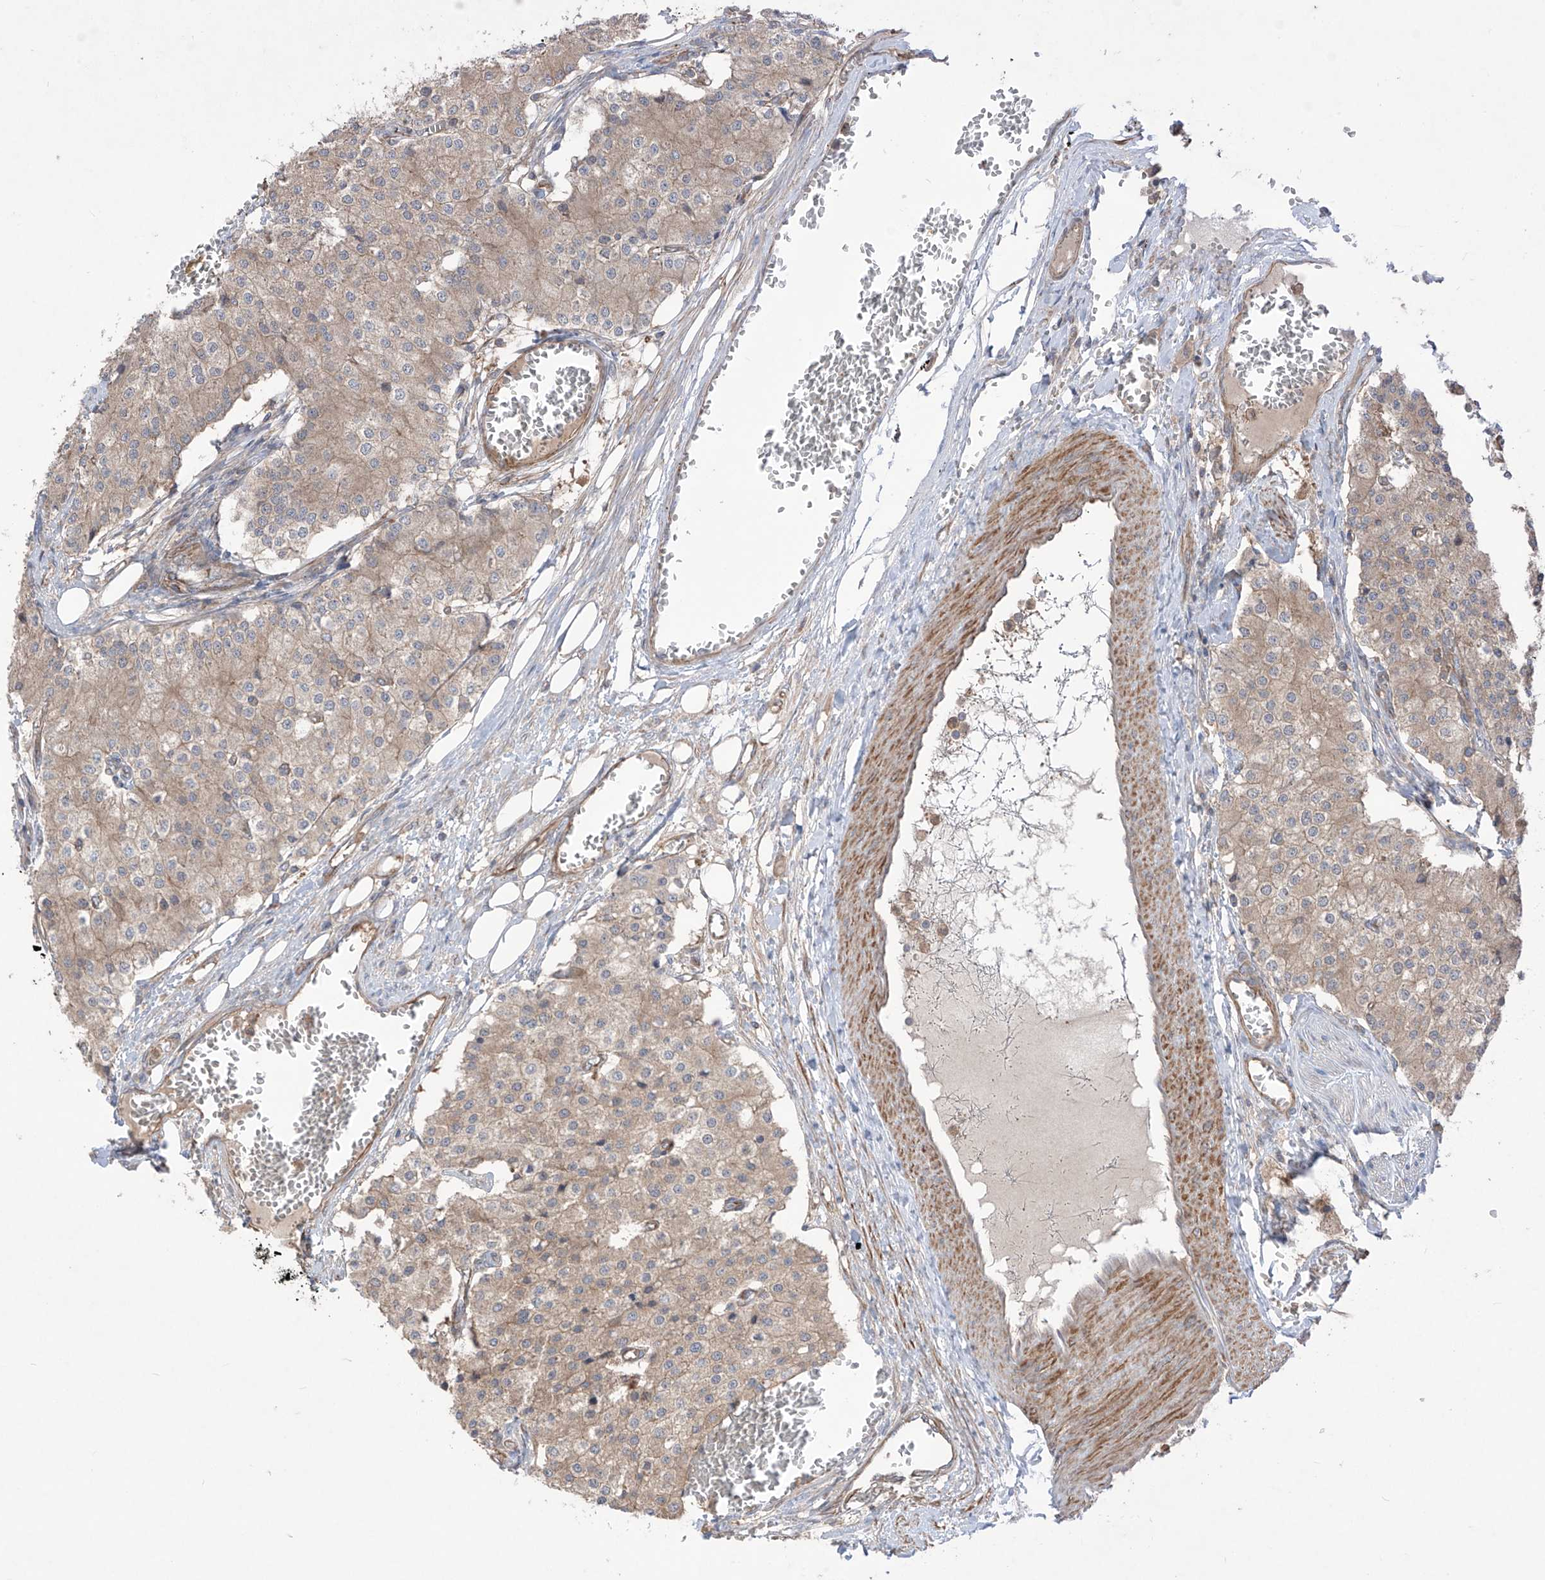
{"staining": {"intensity": "weak", "quantity": ">75%", "location": "cytoplasmic/membranous"}, "tissue": "carcinoid", "cell_type": "Tumor cells", "image_type": "cancer", "snomed": [{"axis": "morphology", "description": "Carcinoid, malignant, NOS"}, {"axis": "topography", "description": "Colon"}], "caption": "DAB (3,3'-diaminobenzidine) immunohistochemical staining of human carcinoid displays weak cytoplasmic/membranous protein staining in approximately >75% of tumor cells.", "gene": "TRMU", "patient": {"sex": "female", "age": 52}}